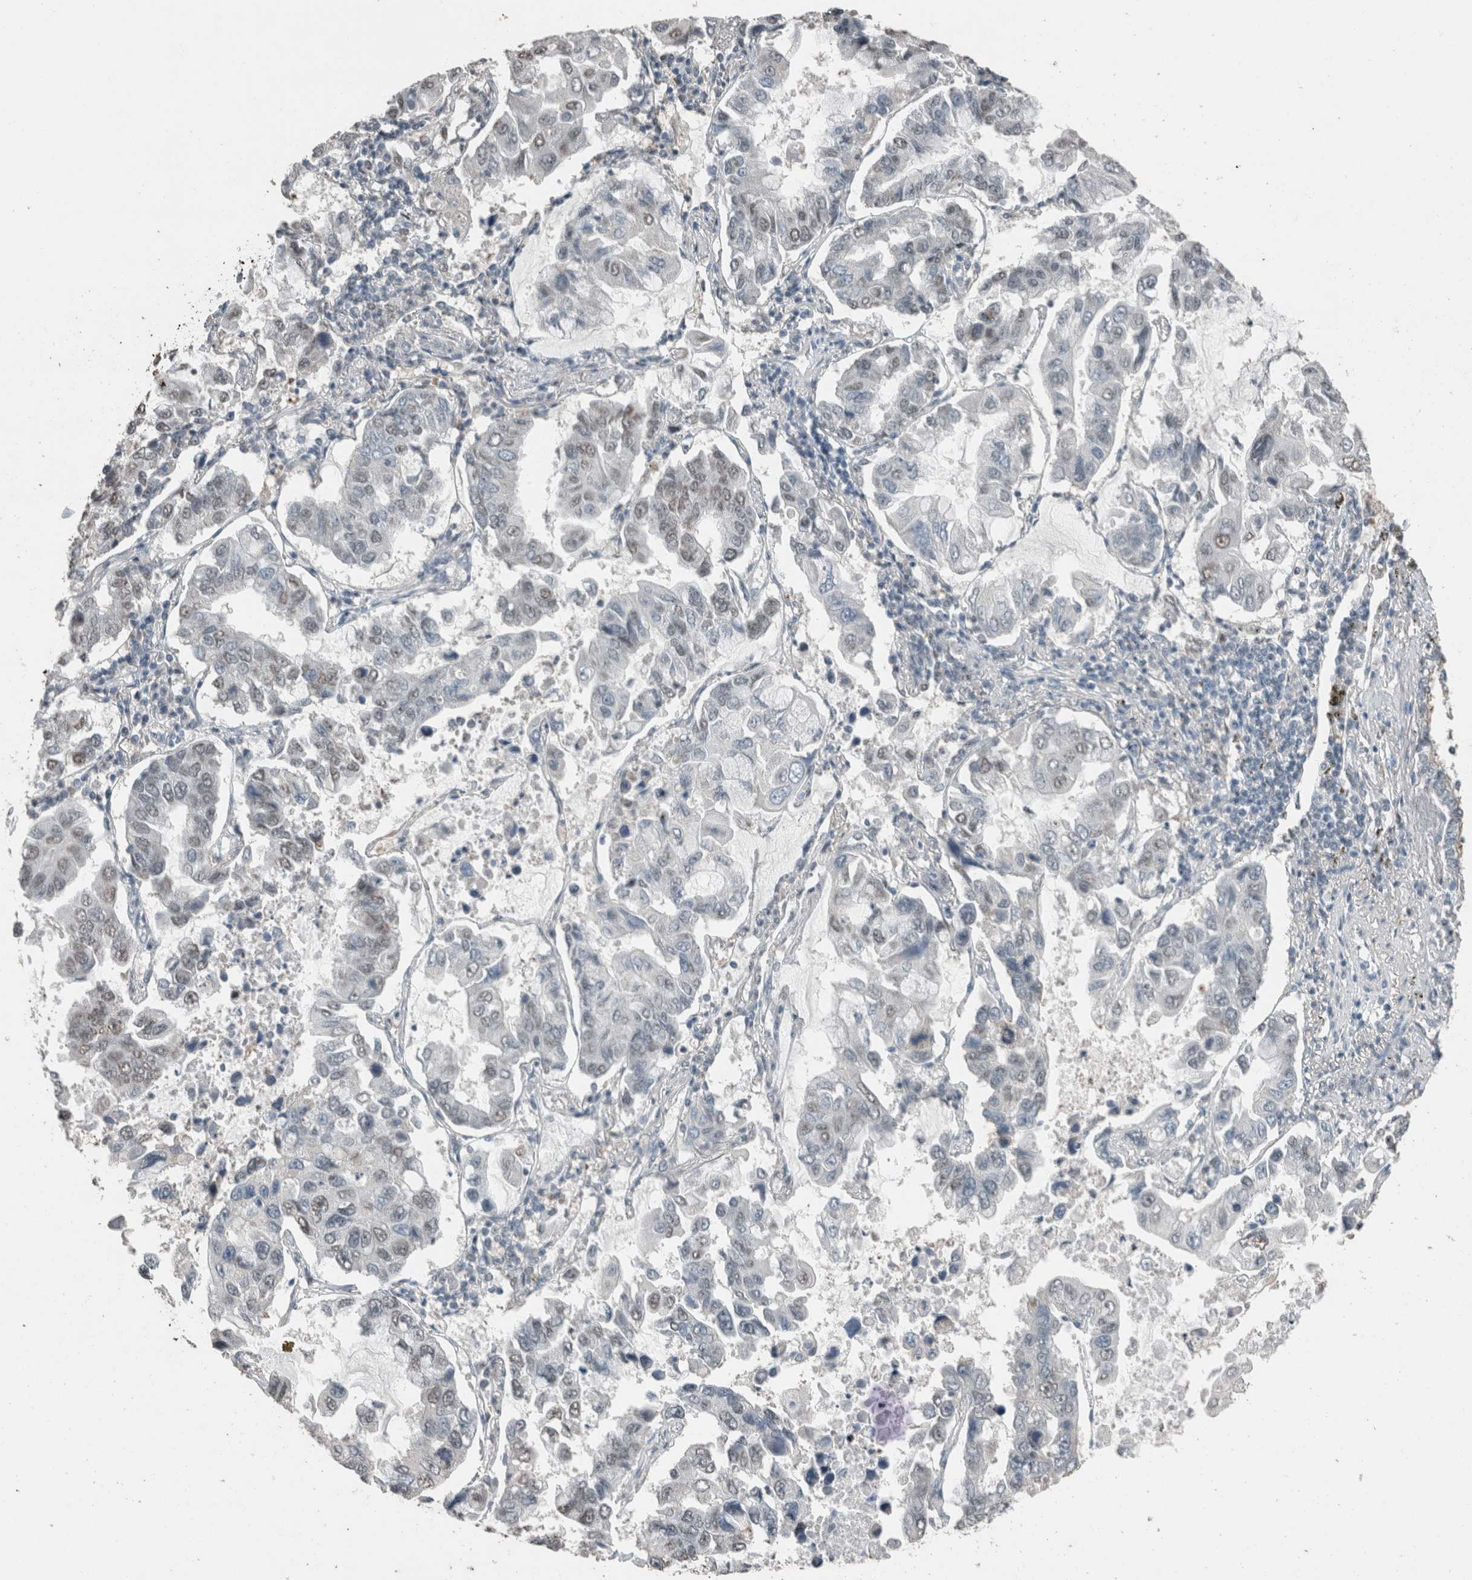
{"staining": {"intensity": "weak", "quantity": "<25%", "location": "nuclear"}, "tissue": "lung cancer", "cell_type": "Tumor cells", "image_type": "cancer", "snomed": [{"axis": "morphology", "description": "Adenocarcinoma, NOS"}, {"axis": "topography", "description": "Lung"}], "caption": "DAB (3,3'-diaminobenzidine) immunohistochemical staining of lung adenocarcinoma reveals no significant expression in tumor cells.", "gene": "ACVR2B", "patient": {"sex": "male", "age": 64}}